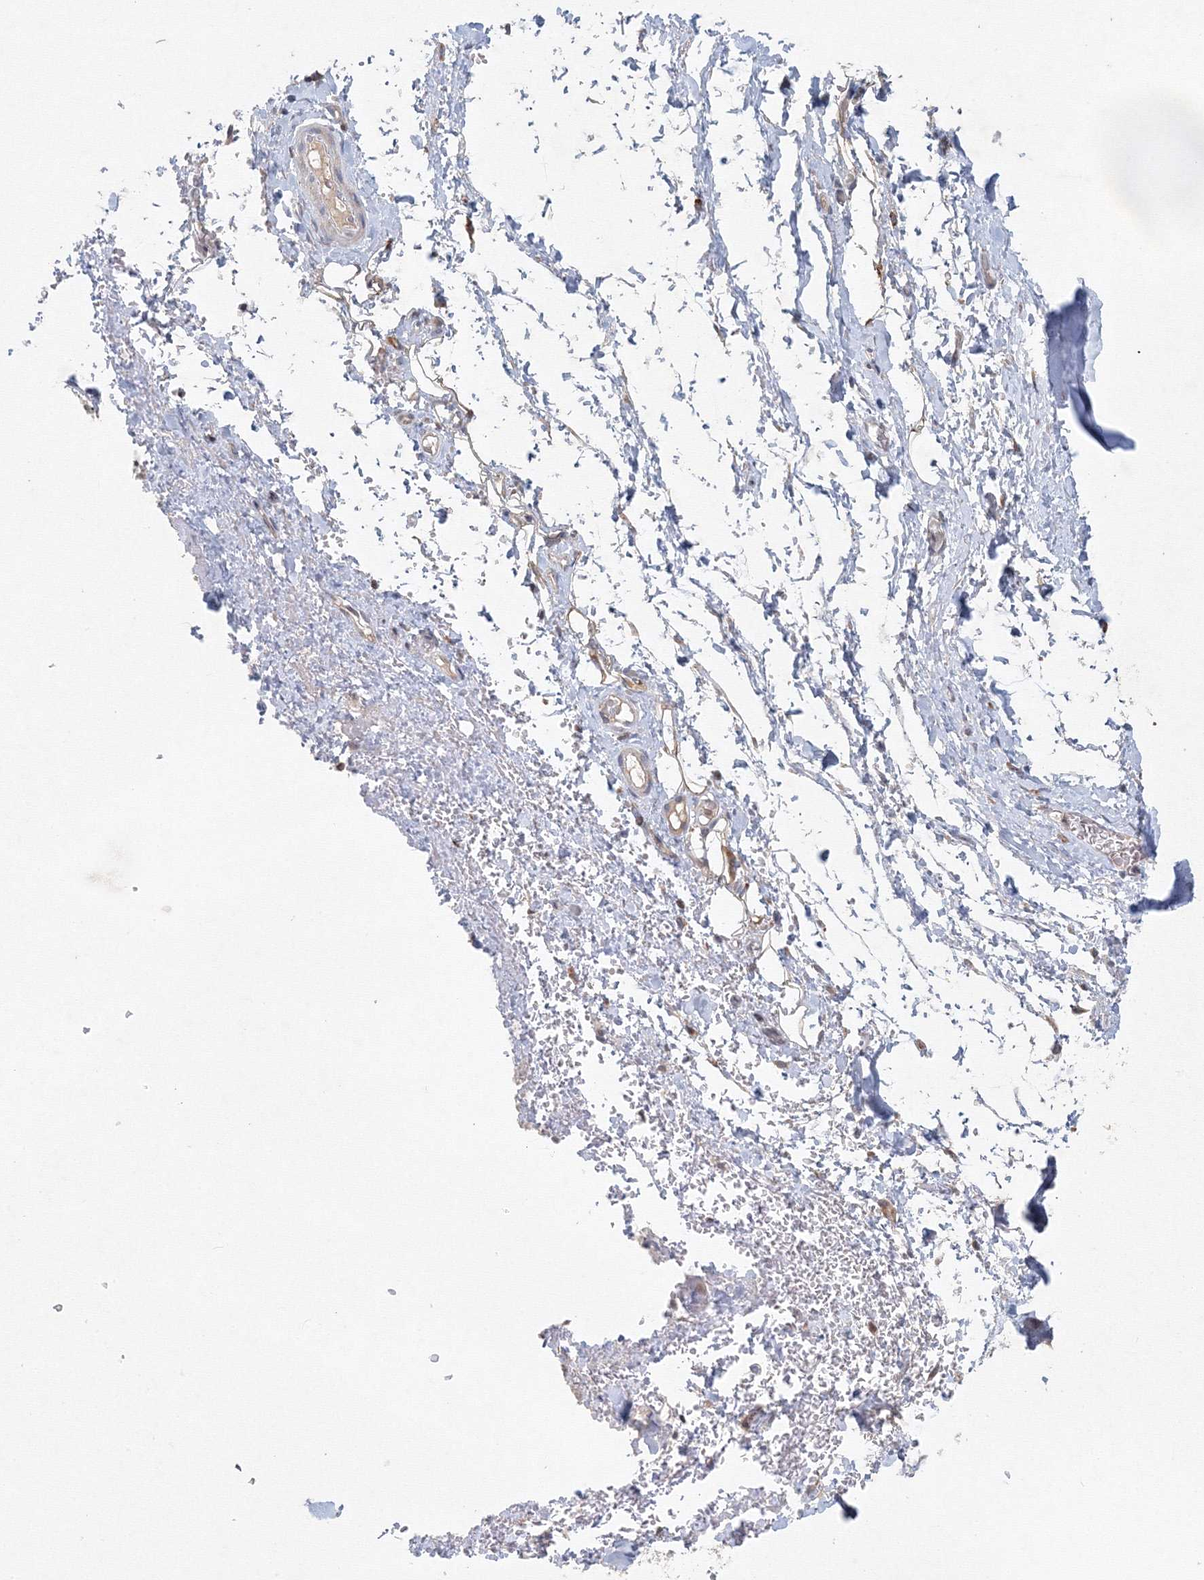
{"staining": {"intensity": "weak", "quantity": ">75%", "location": "cytoplasmic/membranous"}, "tissue": "adipose tissue", "cell_type": "Adipocytes", "image_type": "normal", "snomed": [{"axis": "morphology", "description": "Normal tissue, NOS"}, {"axis": "morphology", "description": "Adenocarcinoma, NOS"}, {"axis": "topography", "description": "Stomach, upper"}, {"axis": "topography", "description": "Peripheral nerve tissue"}], "caption": "A high-resolution histopathology image shows immunohistochemistry staining of unremarkable adipose tissue, which demonstrates weak cytoplasmic/membranous positivity in approximately >75% of adipocytes.", "gene": "KIF4A", "patient": {"sex": "male", "age": 62}}